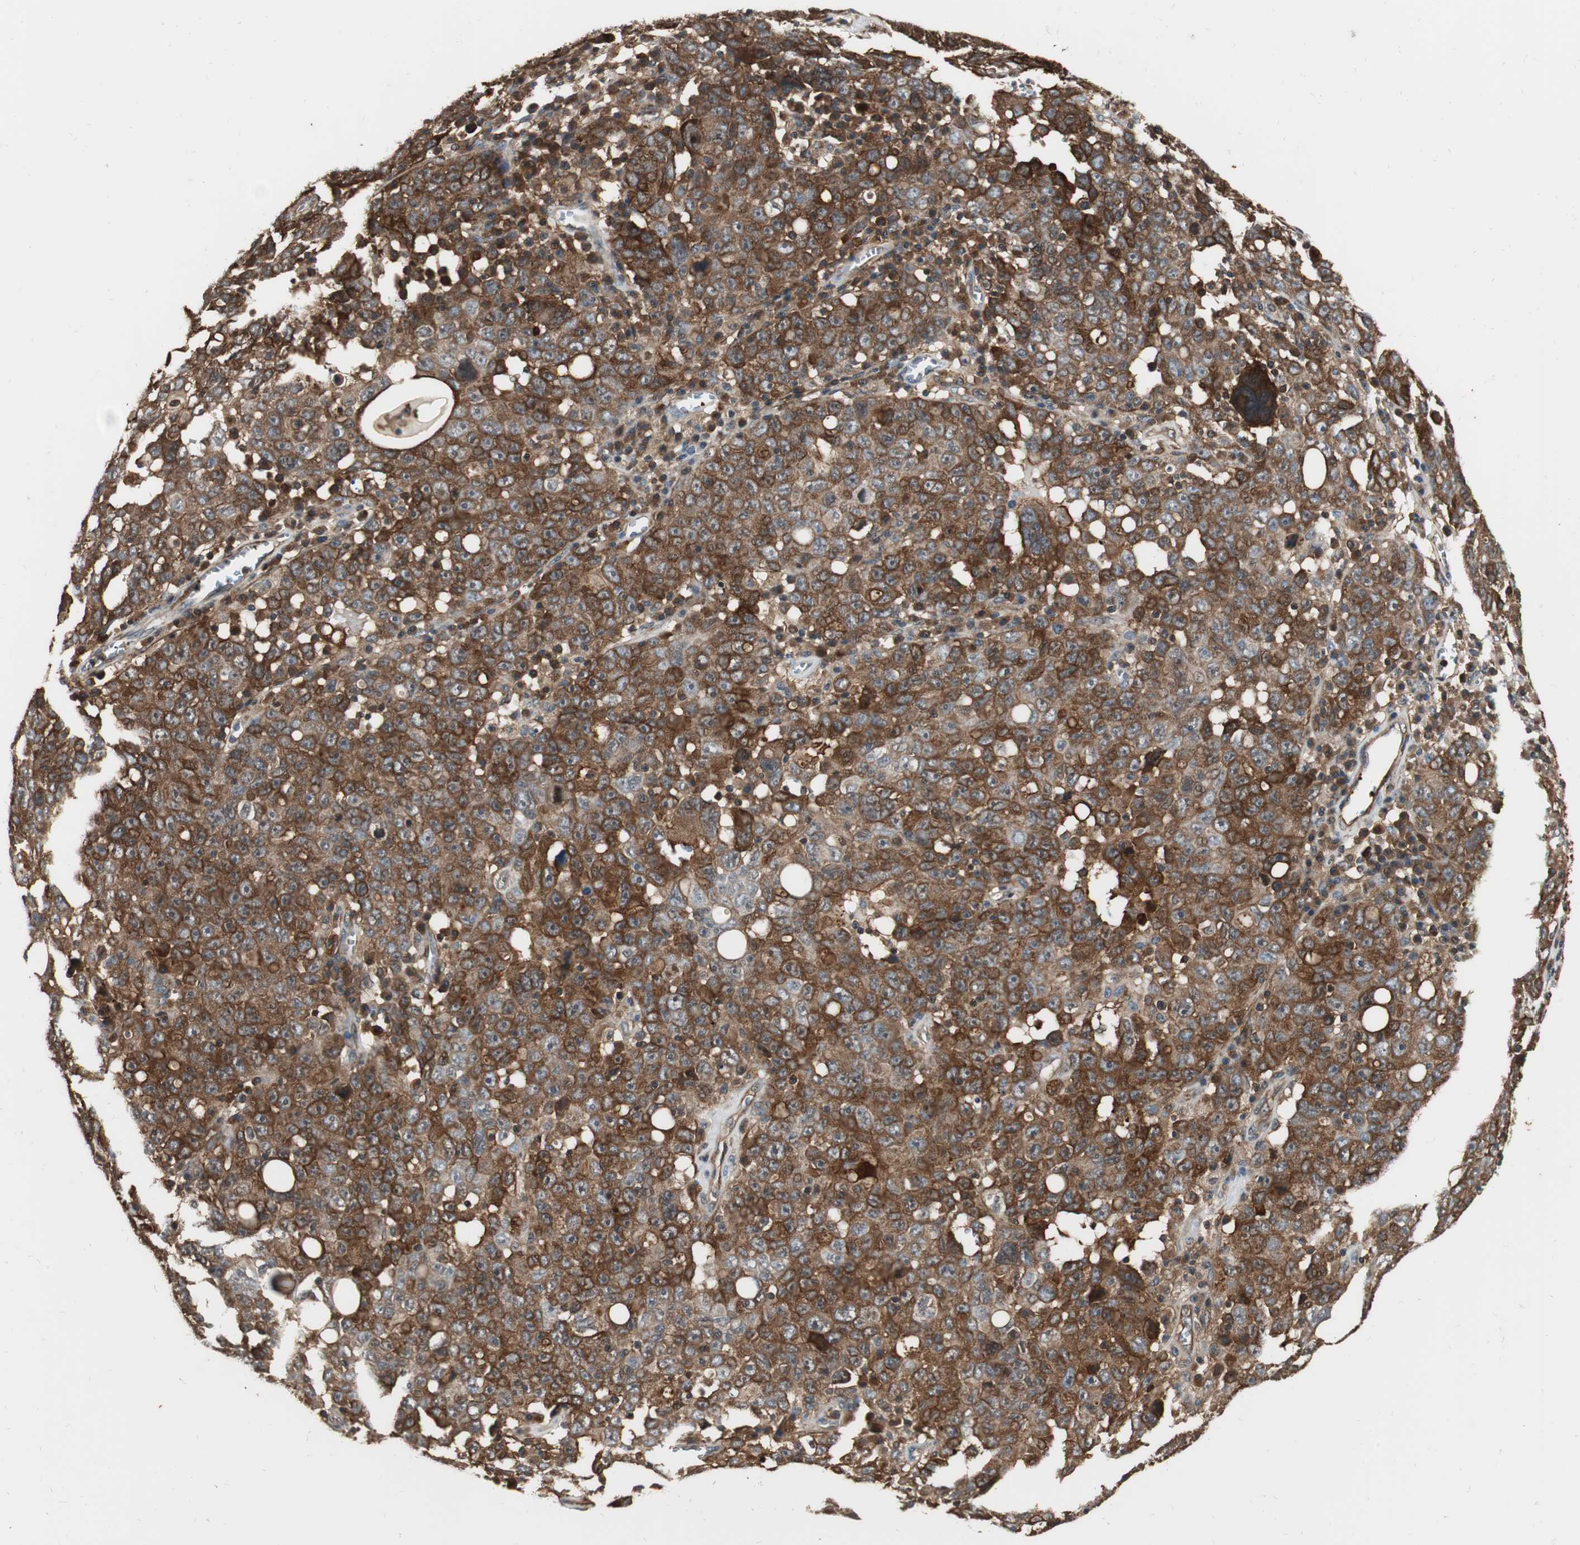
{"staining": {"intensity": "strong", "quantity": ">75%", "location": "cytoplasmic/membranous"}, "tissue": "ovarian cancer", "cell_type": "Tumor cells", "image_type": "cancer", "snomed": [{"axis": "morphology", "description": "Carcinoma, endometroid"}, {"axis": "topography", "description": "Ovary"}], "caption": "Ovarian endometroid carcinoma stained for a protein displays strong cytoplasmic/membranous positivity in tumor cells.", "gene": "PTPN11", "patient": {"sex": "female", "age": 62}}